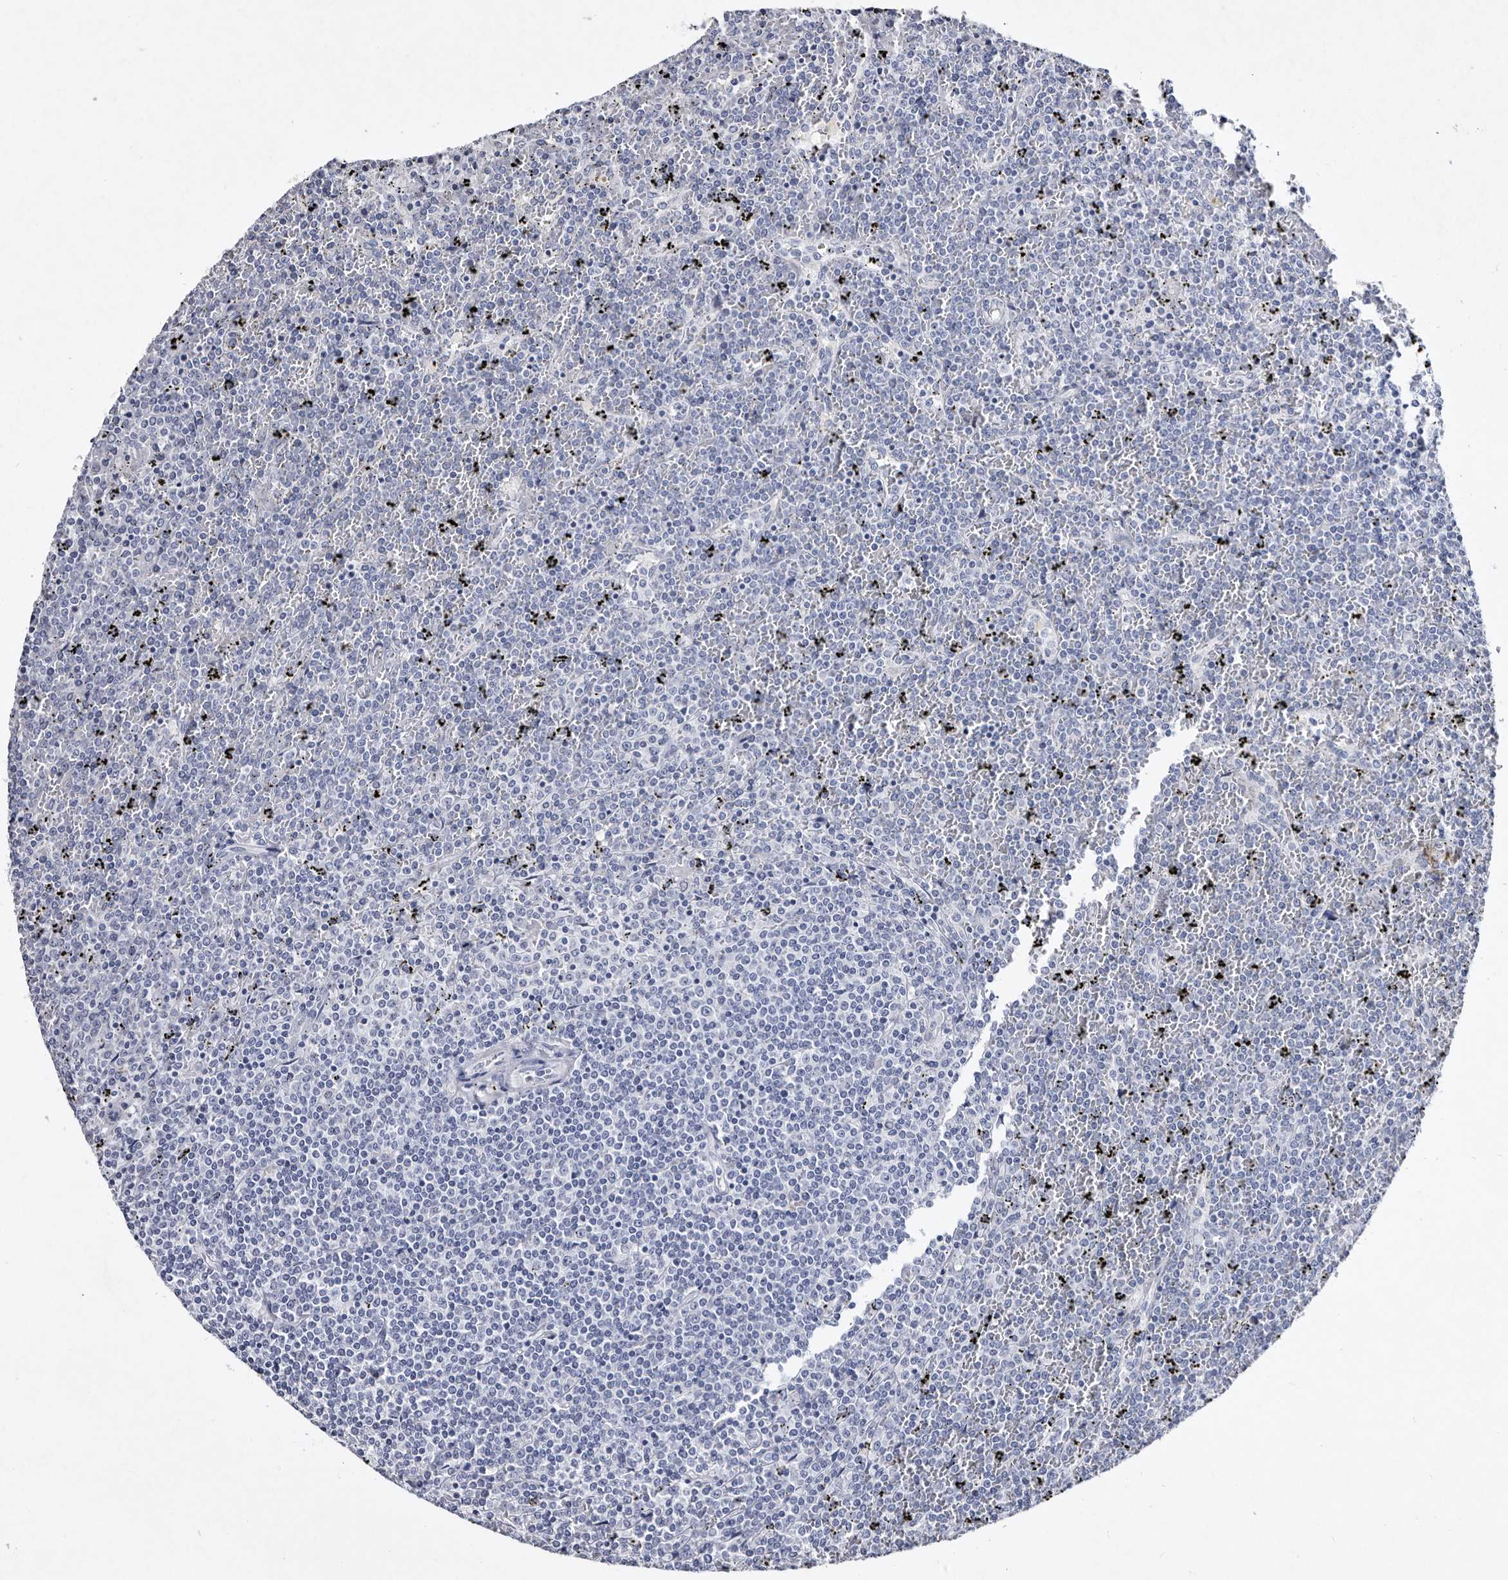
{"staining": {"intensity": "negative", "quantity": "none", "location": "none"}, "tissue": "lymphoma", "cell_type": "Tumor cells", "image_type": "cancer", "snomed": [{"axis": "morphology", "description": "Malignant lymphoma, non-Hodgkin's type, Low grade"}, {"axis": "topography", "description": "Spleen"}], "caption": "High power microscopy micrograph of an immunohistochemistry photomicrograph of low-grade malignant lymphoma, non-Hodgkin's type, revealing no significant positivity in tumor cells.", "gene": "SERPINB8", "patient": {"sex": "female", "age": 19}}